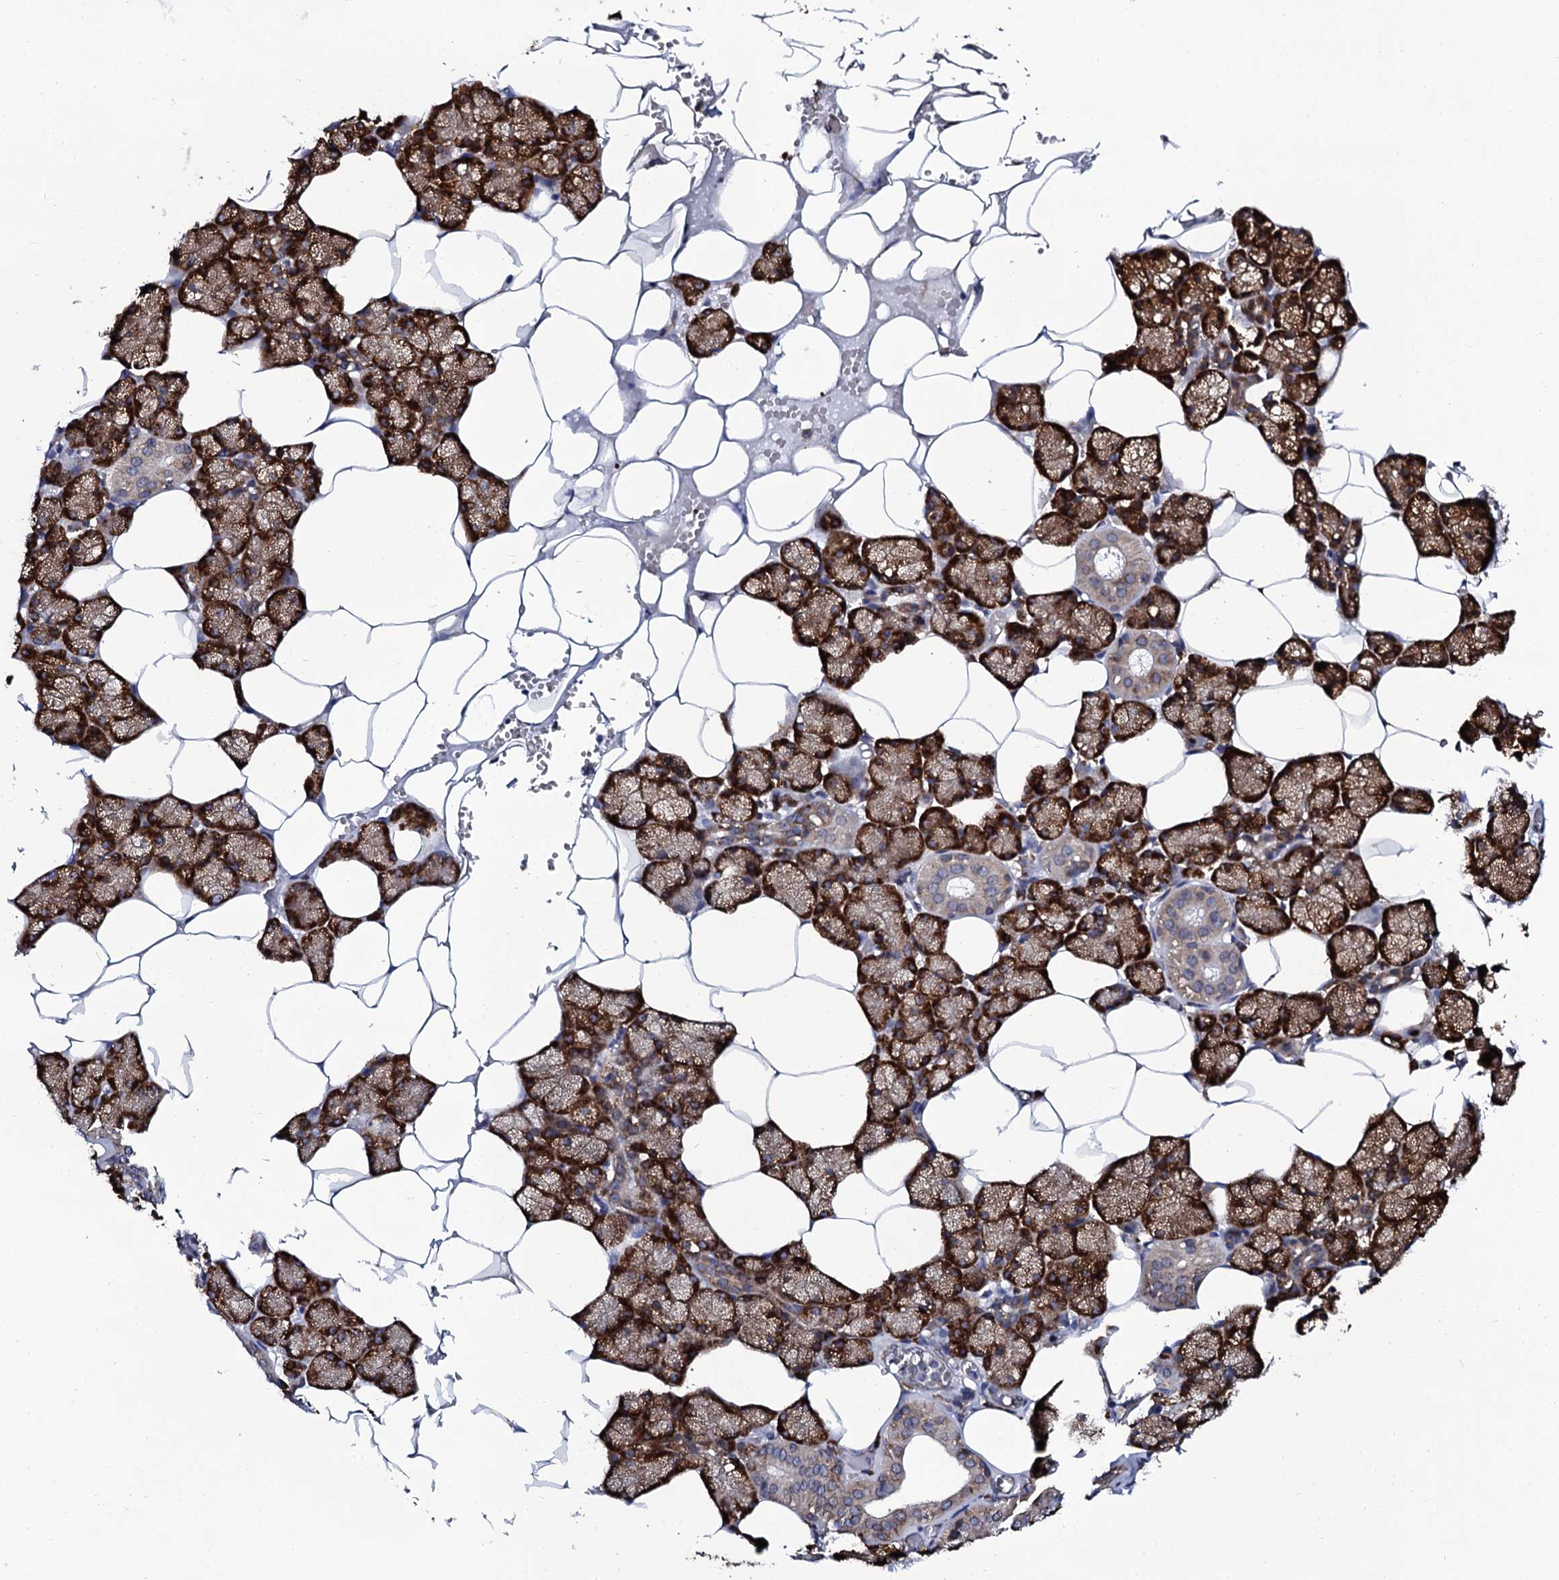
{"staining": {"intensity": "strong", "quantity": ">75%", "location": "cytoplasmic/membranous"}, "tissue": "salivary gland", "cell_type": "Glandular cells", "image_type": "normal", "snomed": [{"axis": "morphology", "description": "Normal tissue, NOS"}, {"axis": "topography", "description": "Salivary gland"}], "caption": "Immunohistochemistry (IHC) of normal human salivary gland shows high levels of strong cytoplasmic/membranous positivity in about >75% of glandular cells. (Stains: DAB in brown, nuclei in blue, Microscopy: brightfield microscopy at high magnification).", "gene": "SPTY2D1", "patient": {"sex": "male", "age": 62}}